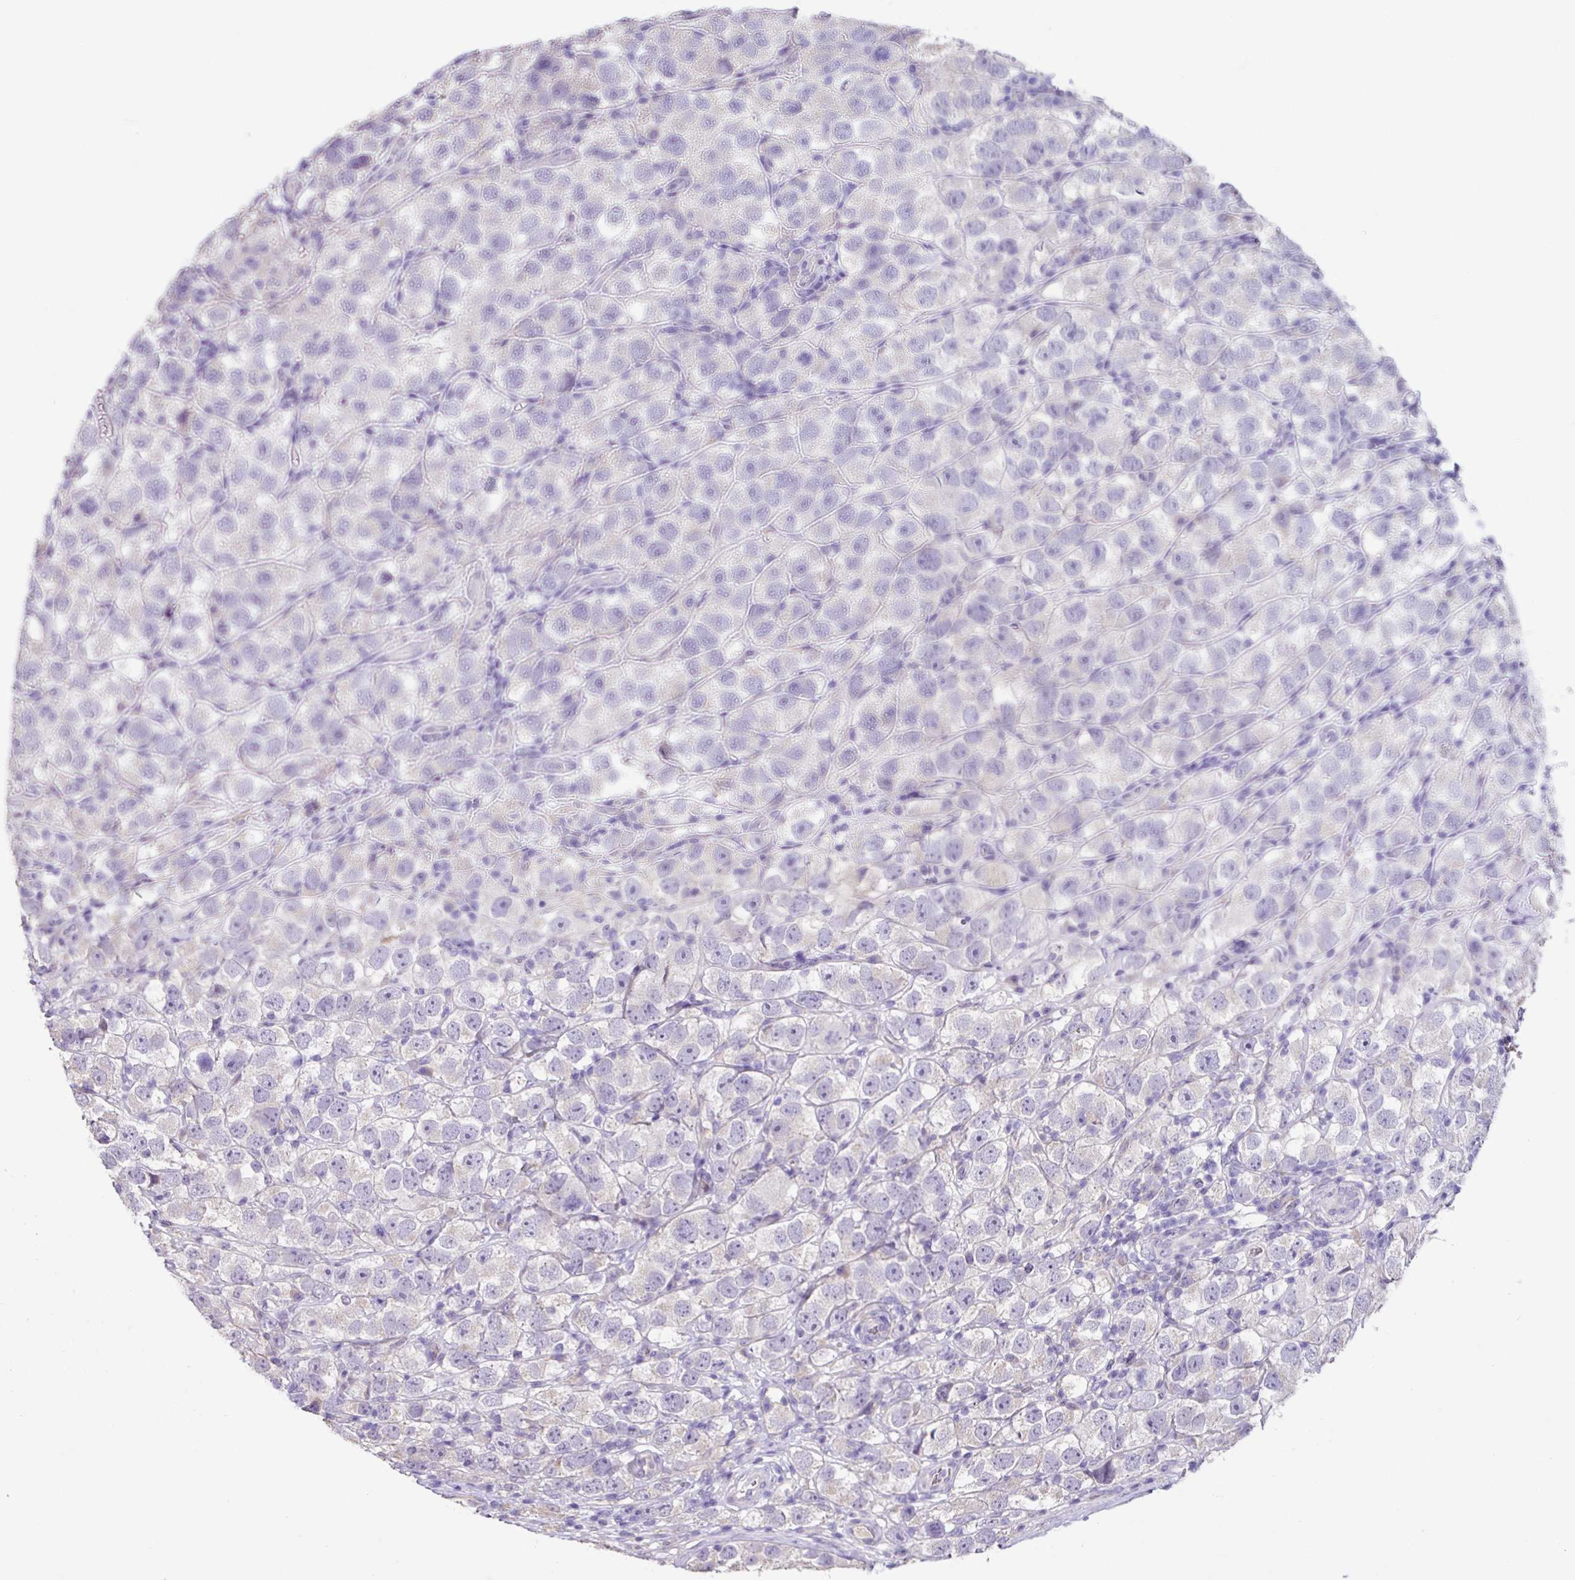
{"staining": {"intensity": "negative", "quantity": "none", "location": "none"}, "tissue": "testis cancer", "cell_type": "Tumor cells", "image_type": "cancer", "snomed": [{"axis": "morphology", "description": "Seminoma, NOS"}, {"axis": "topography", "description": "Testis"}], "caption": "A micrograph of human seminoma (testis) is negative for staining in tumor cells.", "gene": "ZG16", "patient": {"sex": "male", "age": 26}}